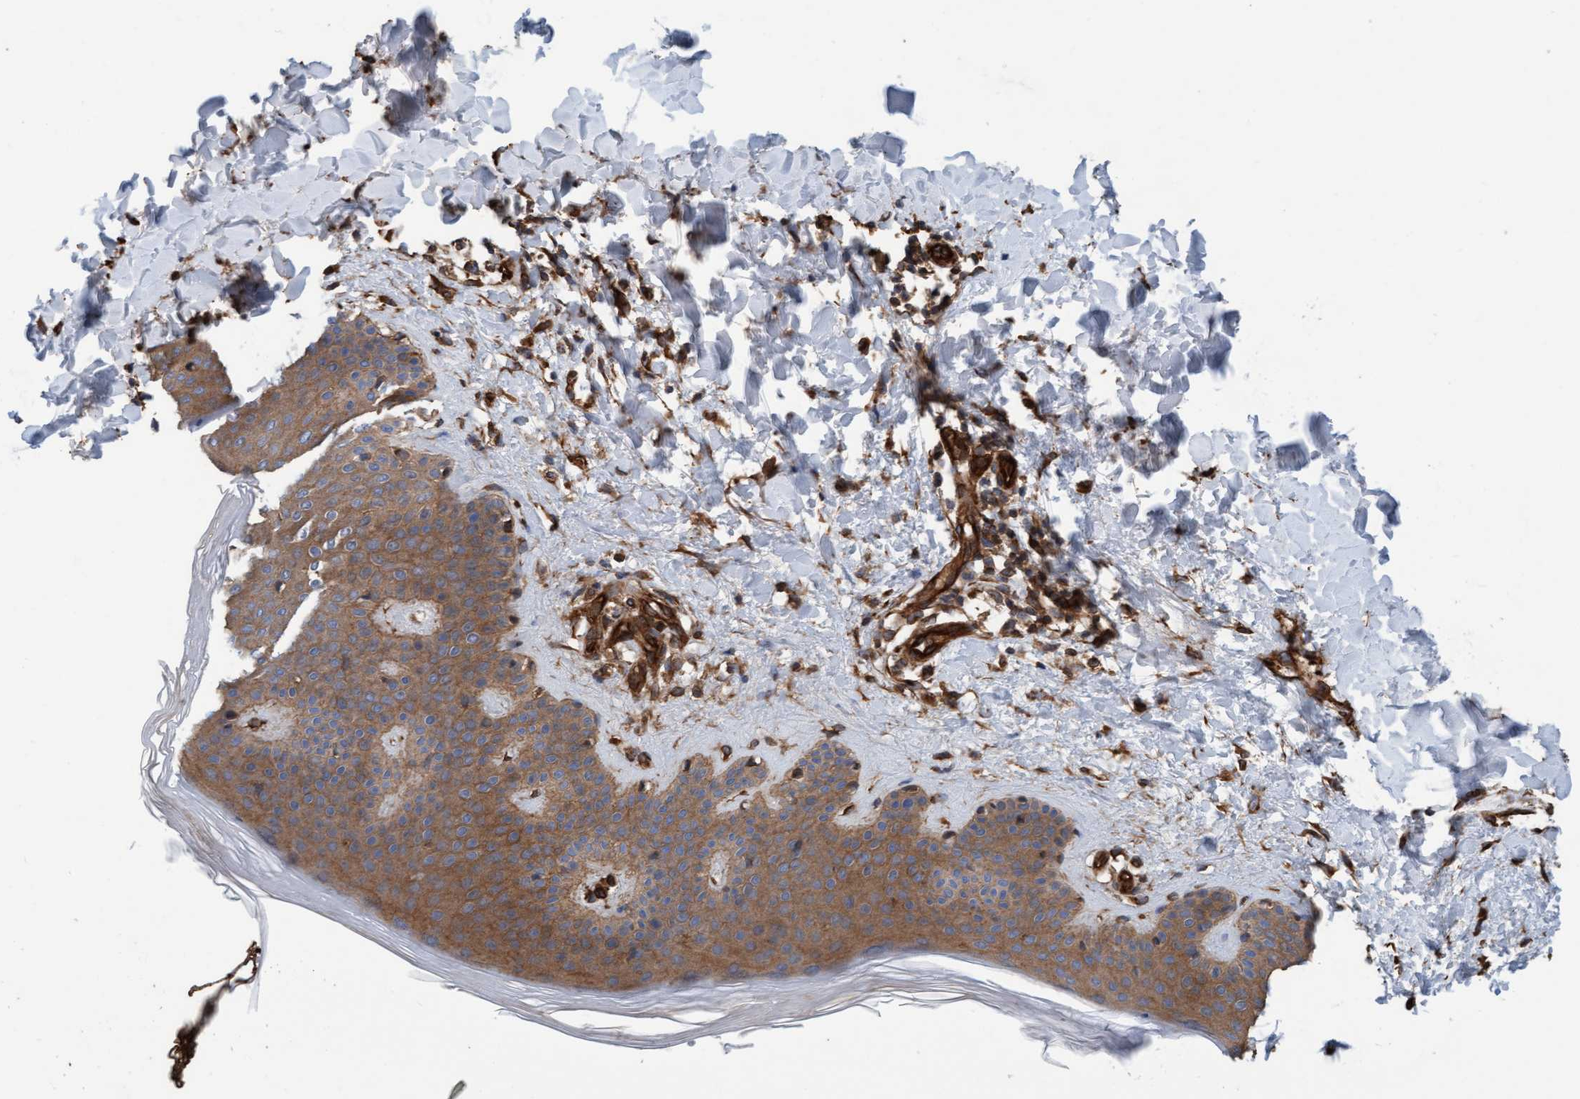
{"staining": {"intensity": "moderate", "quantity": ">75%", "location": "cytoplasmic/membranous"}, "tissue": "skin", "cell_type": "Fibroblasts", "image_type": "normal", "snomed": [{"axis": "morphology", "description": "Normal tissue, NOS"}, {"axis": "morphology", "description": "Malignant melanoma, Metastatic site"}, {"axis": "topography", "description": "Skin"}], "caption": "An image of skin stained for a protein displays moderate cytoplasmic/membranous brown staining in fibroblasts.", "gene": "STXBP4", "patient": {"sex": "male", "age": 41}}